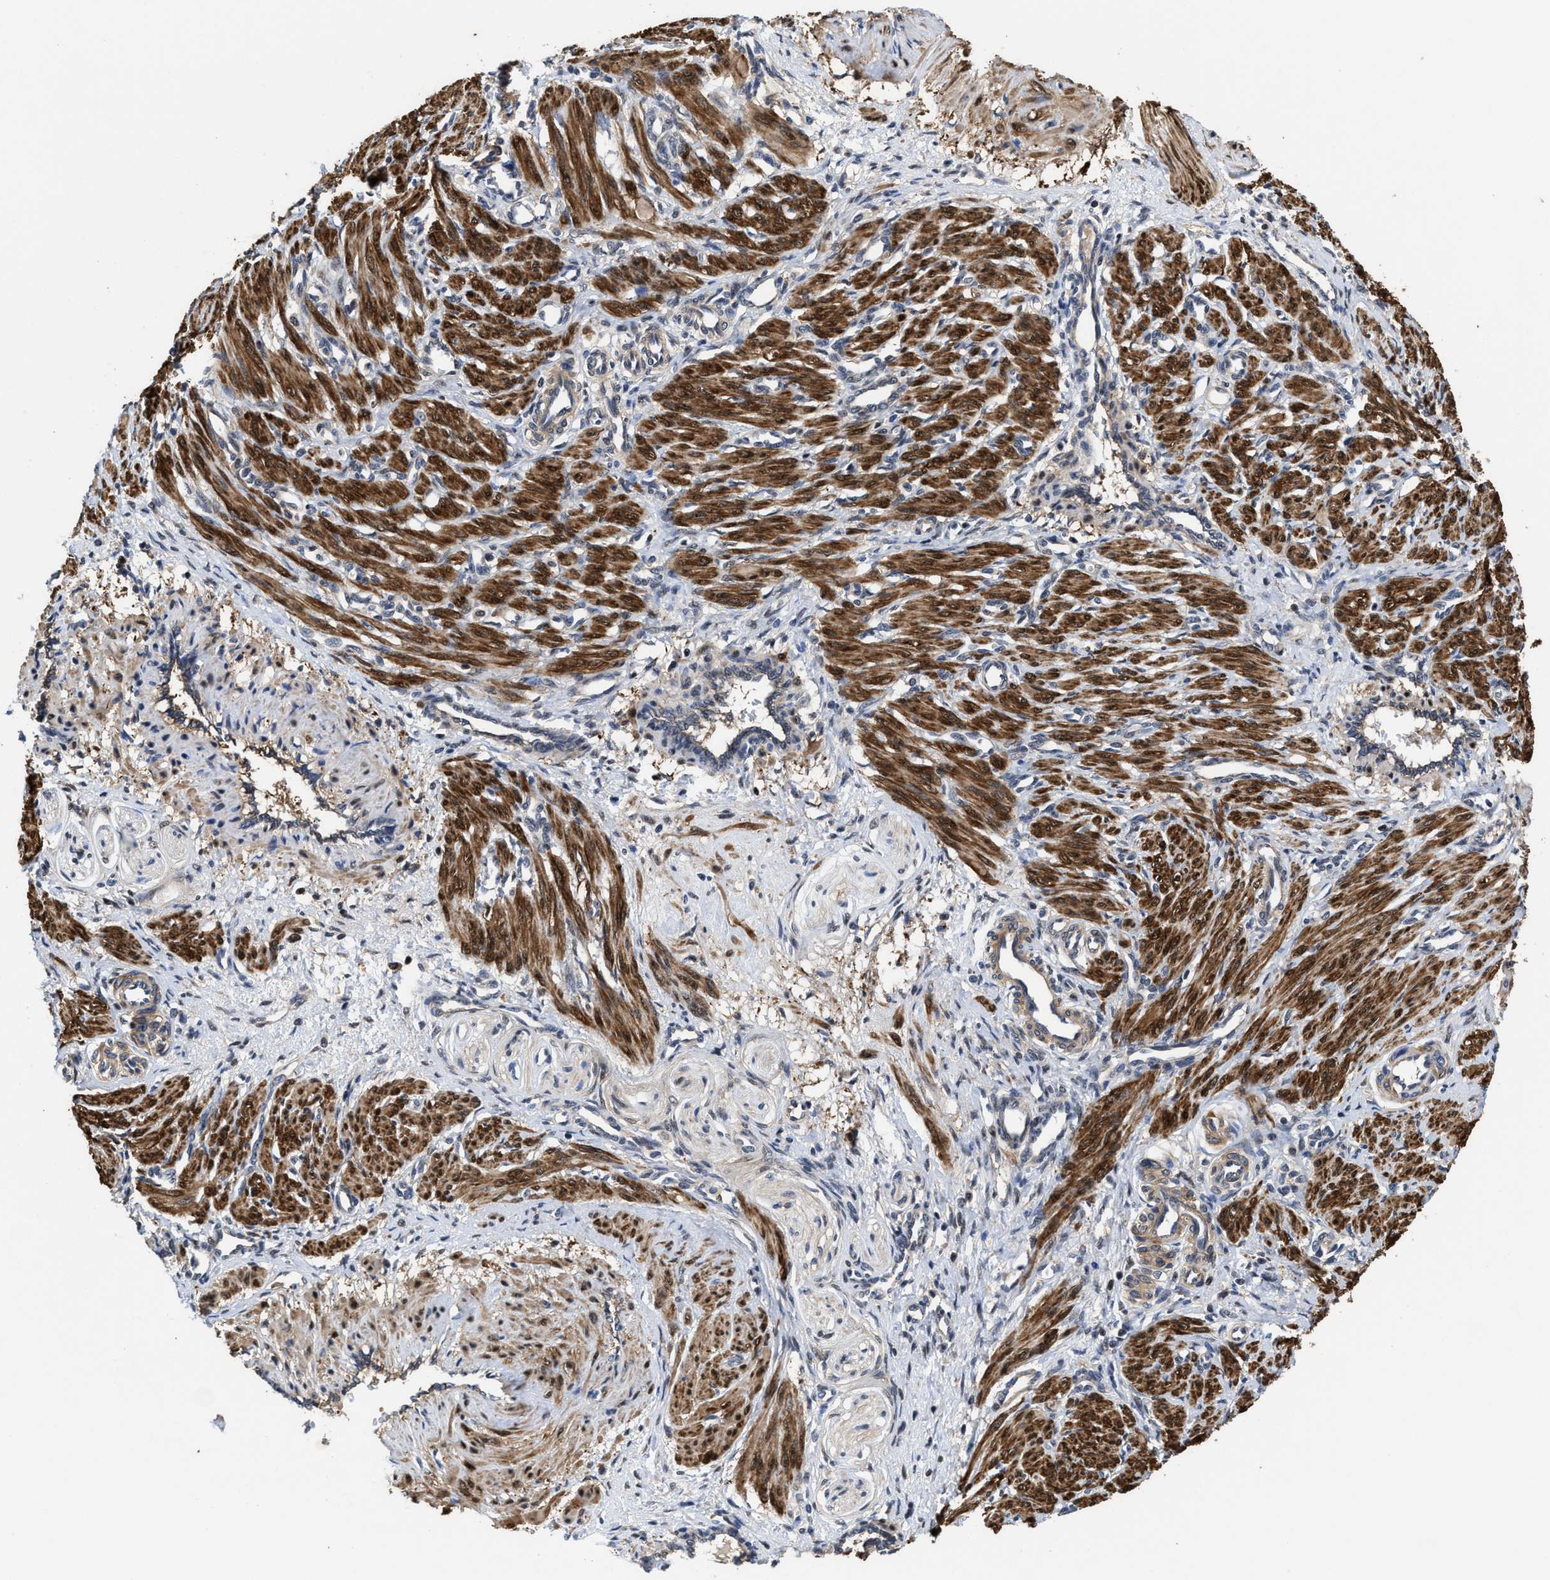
{"staining": {"intensity": "strong", "quantity": ">75%", "location": "cytoplasmic/membranous,nuclear"}, "tissue": "smooth muscle", "cell_type": "Smooth muscle cells", "image_type": "normal", "snomed": [{"axis": "morphology", "description": "Normal tissue, NOS"}, {"axis": "topography", "description": "Endometrium"}], "caption": "A high amount of strong cytoplasmic/membranous,nuclear positivity is appreciated in about >75% of smooth muscle cells in normal smooth muscle. The staining was performed using DAB (3,3'-diaminobenzidine), with brown indicating positive protein expression. Nuclei are stained blue with hematoxylin.", "gene": "KIF12", "patient": {"sex": "female", "age": 33}}